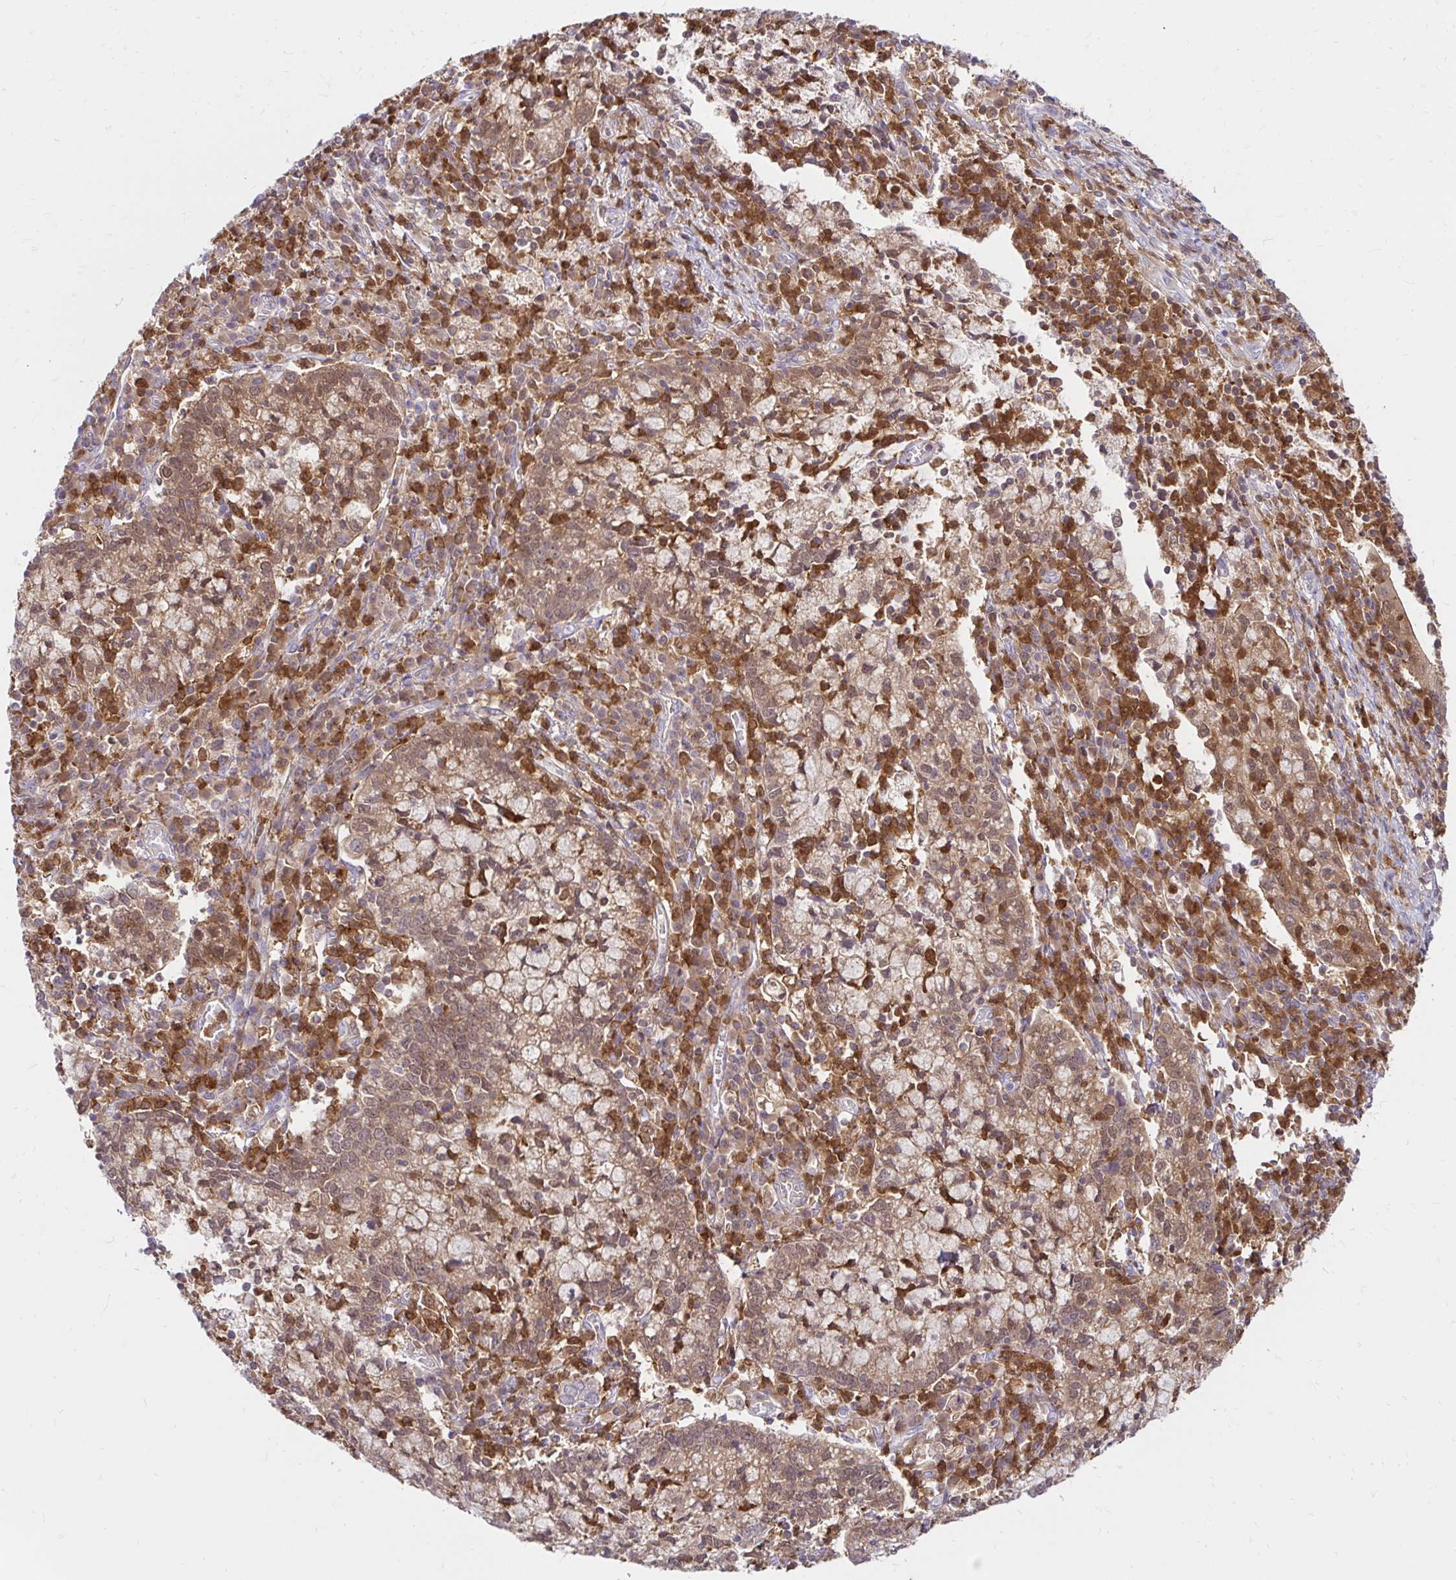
{"staining": {"intensity": "weak", "quantity": ">75%", "location": "cytoplasmic/membranous,nuclear"}, "tissue": "cervical cancer", "cell_type": "Tumor cells", "image_type": "cancer", "snomed": [{"axis": "morphology", "description": "Normal tissue, NOS"}, {"axis": "morphology", "description": "Adenocarcinoma, NOS"}, {"axis": "topography", "description": "Cervix"}], "caption": "Tumor cells demonstrate low levels of weak cytoplasmic/membranous and nuclear expression in about >75% of cells in human cervical cancer.", "gene": "PYCARD", "patient": {"sex": "female", "age": 44}}